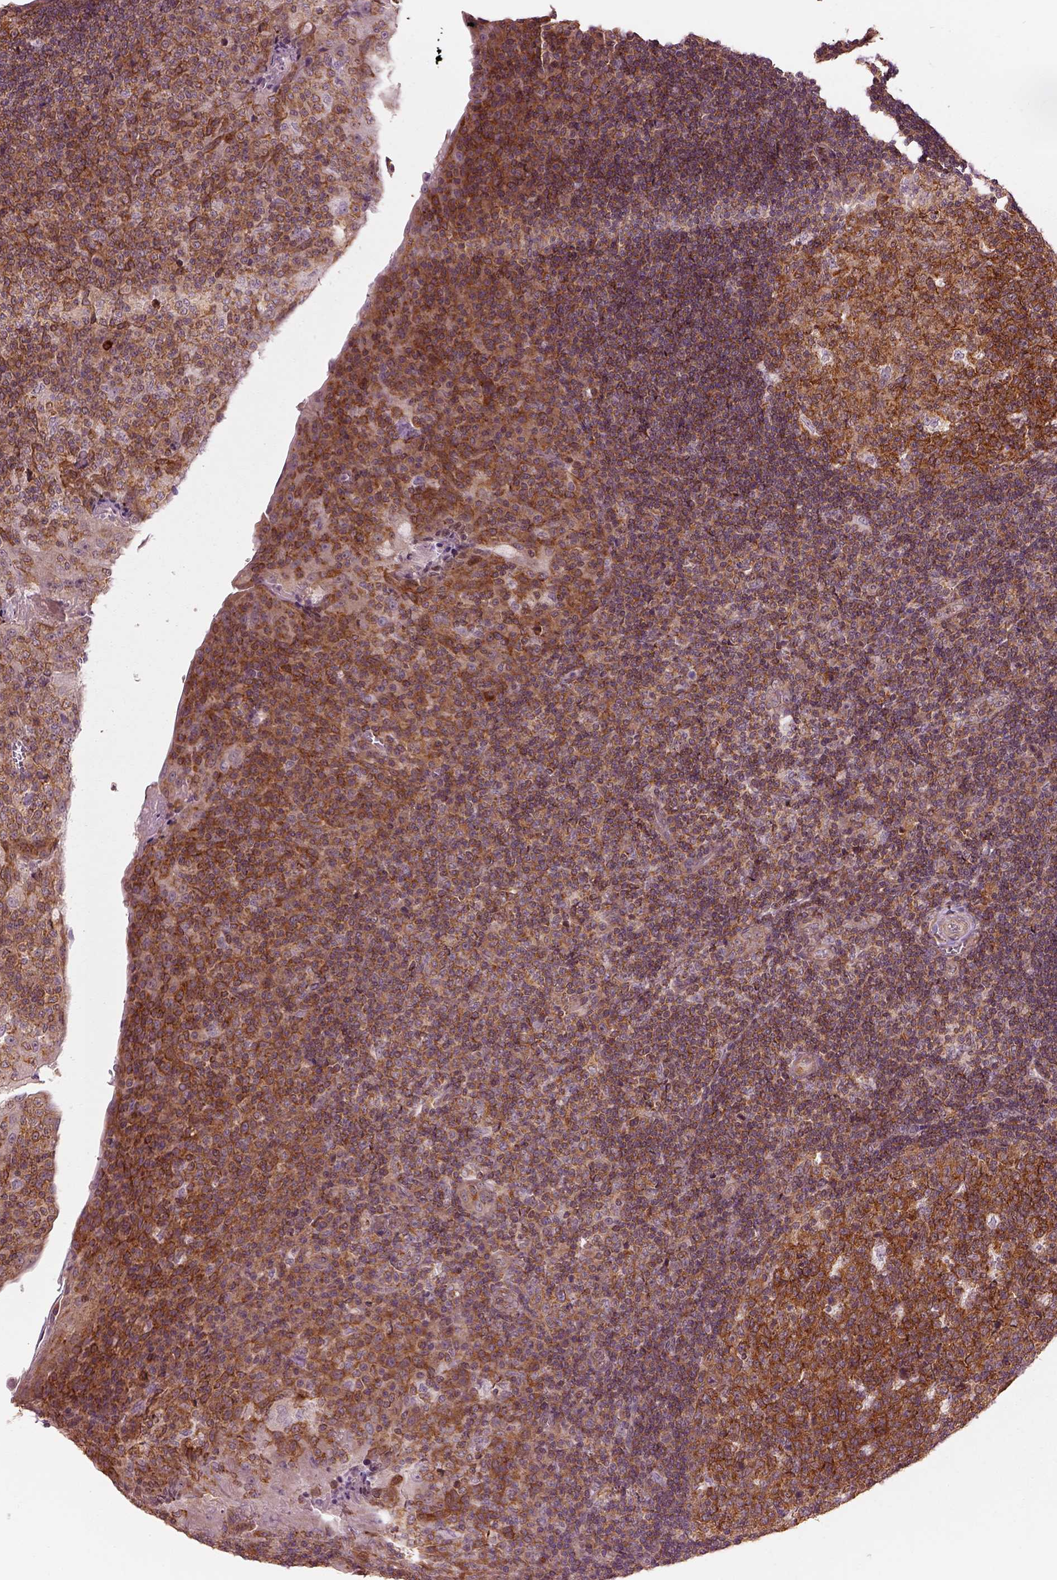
{"staining": {"intensity": "strong", "quantity": ">75%", "location": "cytoplasmic/membranous"}, "tissue": "tonsil", "cell_type": "Germinal center cells", "image_type": "normal", "snomed": [{"axis": "morphology", "description": "Normal tissue, NOS"}, {"axis": "topography", "description": "Tonsil"}], "caption": "Normal tonsil demonstrates strong cytoplasmic/membranous expression in about >75% of germinal center cells.", "gene": "LSM14A", "patient": {"sex": "male", "age": 17}}